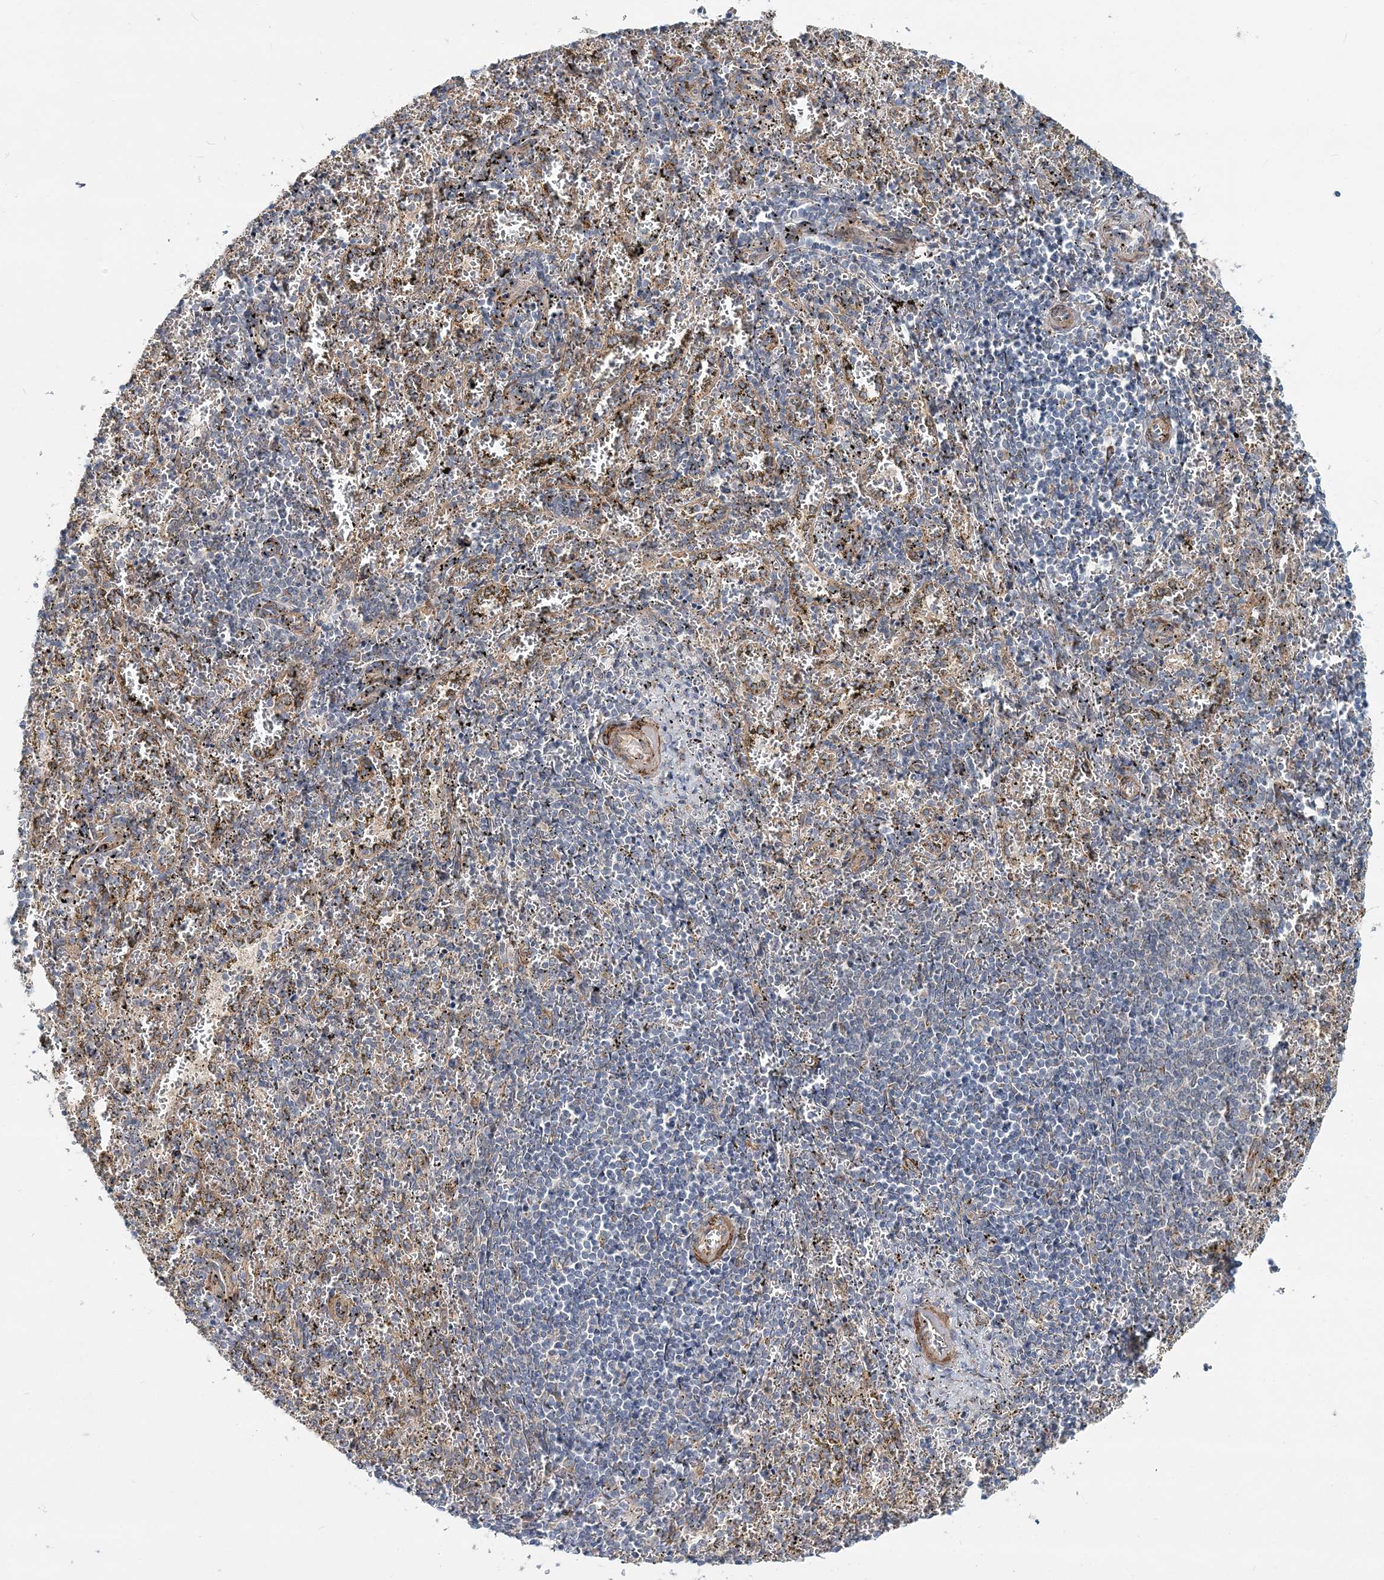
{"staining": {"intensity": "negative", "quantity": "none", "location": "none"}, "tissue": "spleen", "cell_type": "Cells in red pulp", "image_type": "normal", "snomed": [{"axis": "morphology", "description": "Normal tissue, NOS"}, {"axis": "topography", "description": "Spleen"}], "caption": "Immunohistochemistry (IHC) histopathology image of normal human spleen stained for a protein (brown), which exhibits no staining in cells in red pulp.", "gene": "NBAS", "patient": {"sex": "male", "age": 11}}